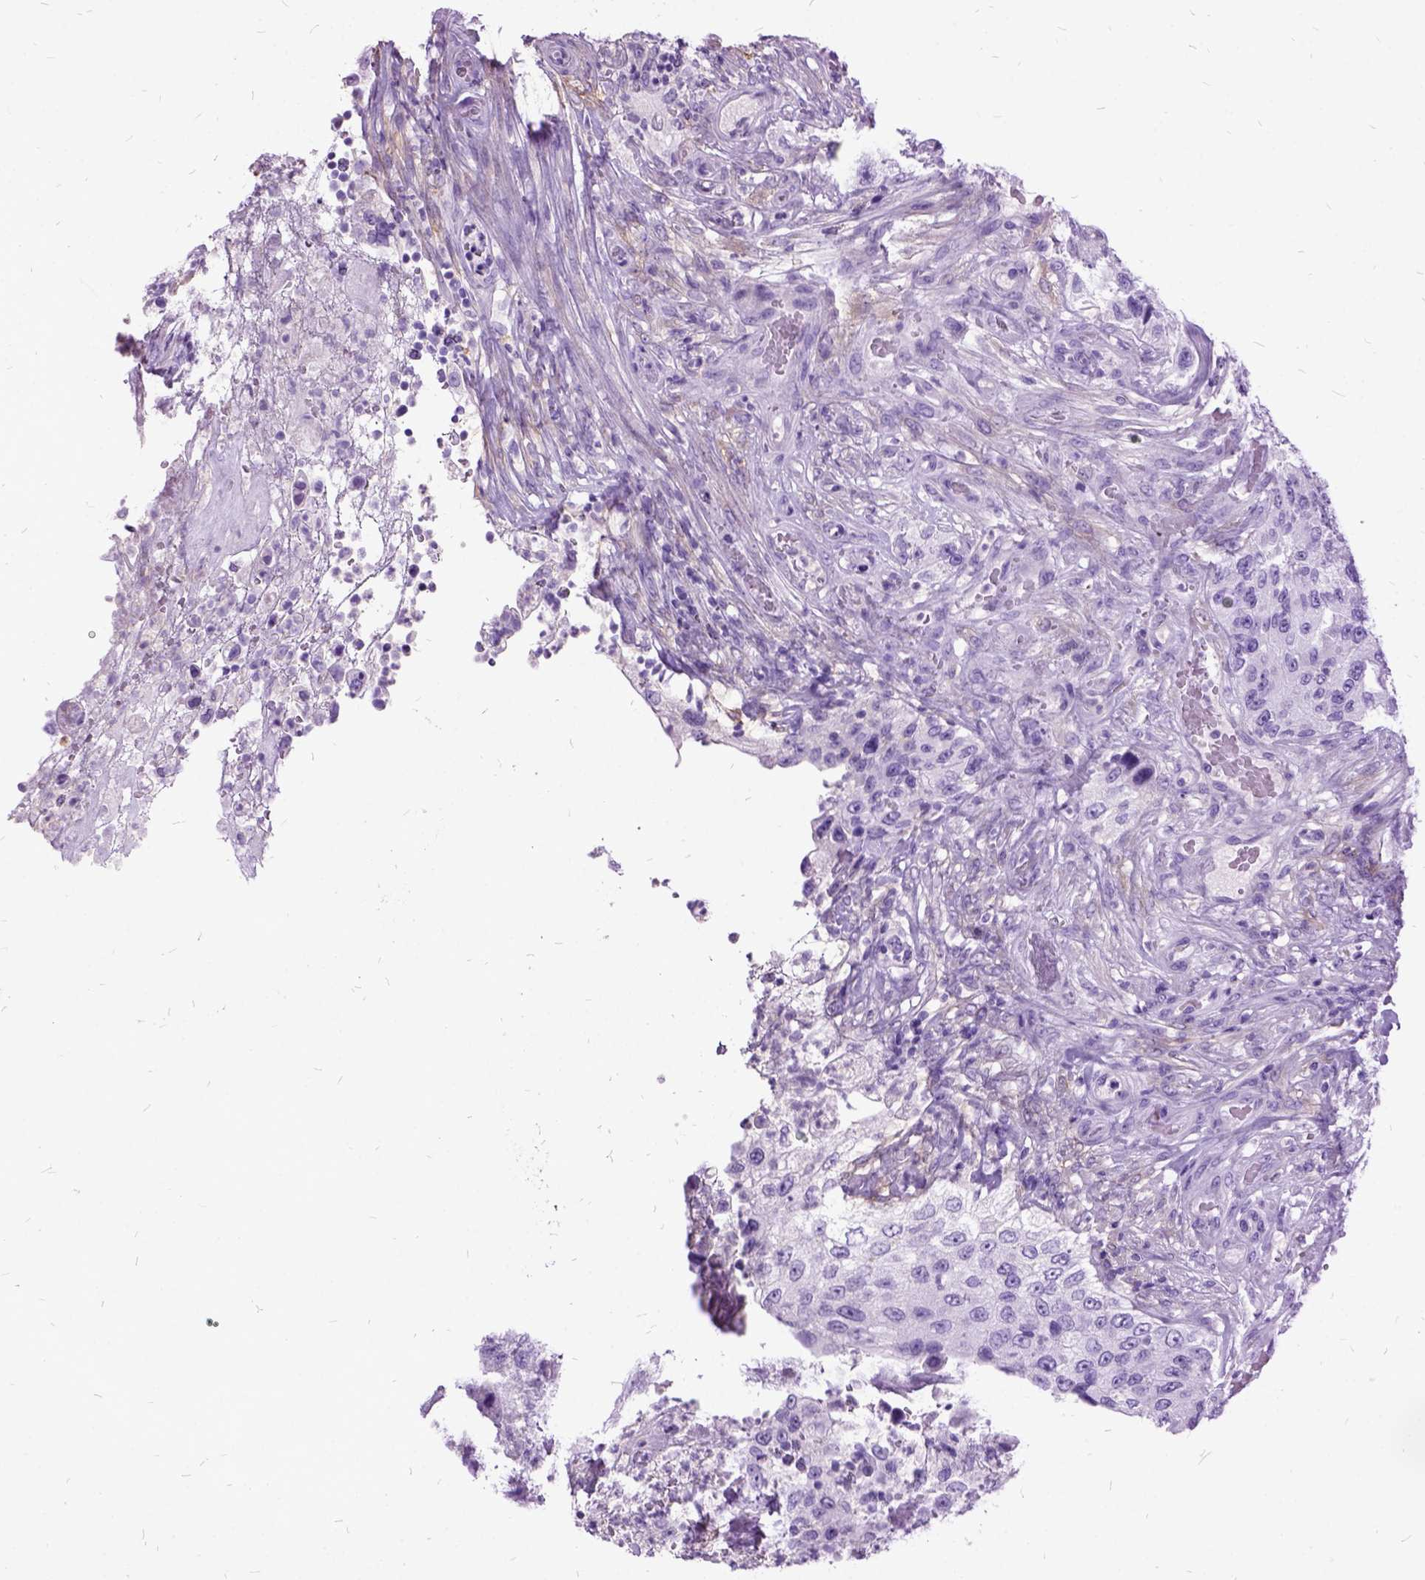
{"staining": {"intensity": "negative", "quantity": "none", "location": "none"}, "tissue": "urothelial cancer", "cell_type": "Tumor cells", "image_type": "cancer", "snomed": [{"axis": "morphology", "description": "Urothelial carcinoma, High grade"}, {"axis": "topography", "description": "Urinary bladder"}], "caption": "High magnification brightfield microscopy of urothelial carcinoma (high-grade) stained with DAB (3,3'-diaminobenzidine) (brown) and counterstained with hematoxylin (blue): tumor cells show no significant staining. (Stains: DAB immunohistochemistry (IHC) with hematoxylin counter stain, Microscopy: brightfield microscopy at high magnification).", "gene": "MME", "patient": {"sex": "female", "age": 60}}